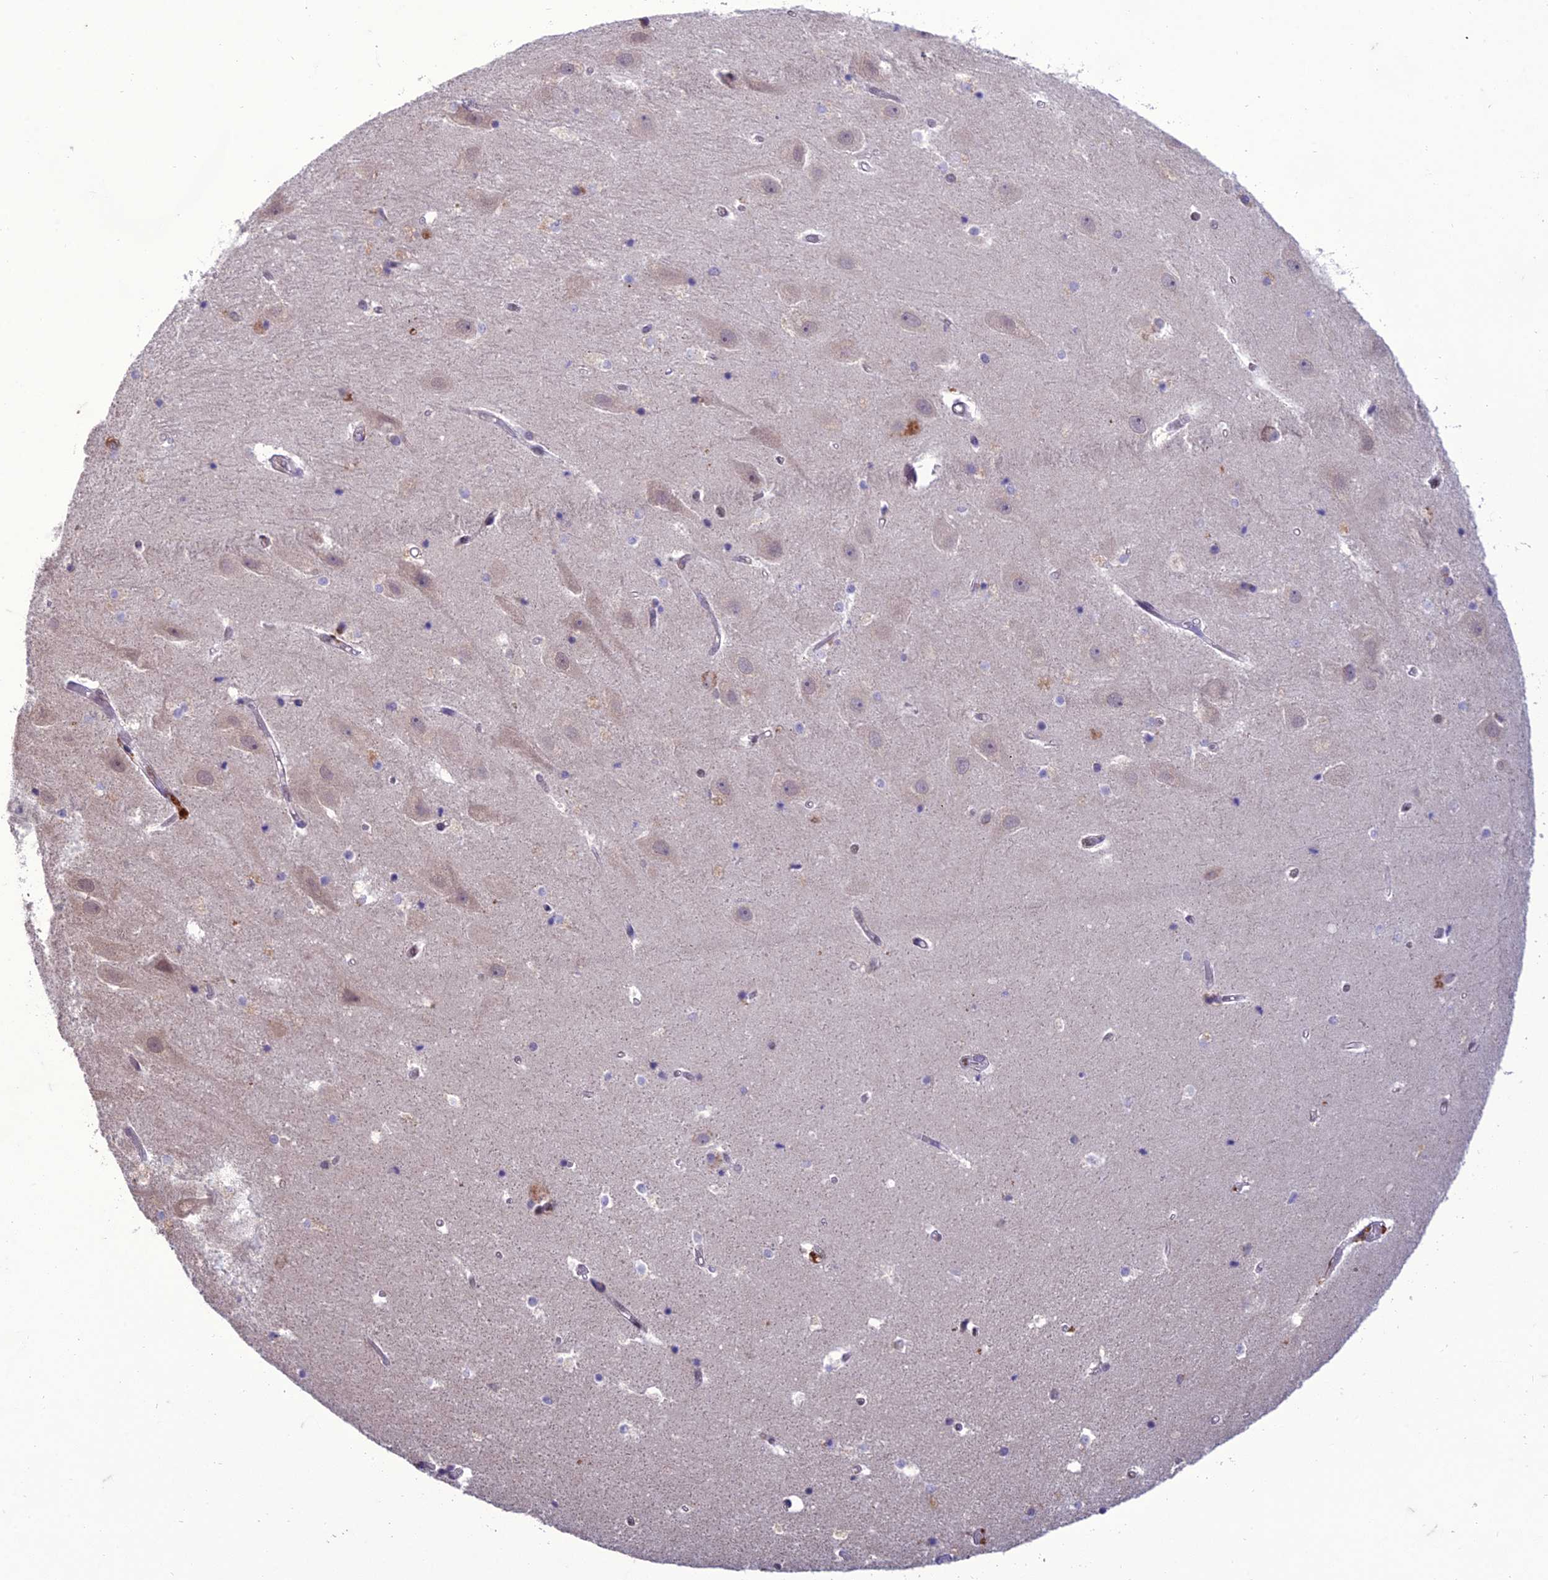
{"staining": {"intensity": "negative", "quantity": "none", "location": "none"}, "tissue": "hippocampus", "cell_type": "Glial cells", "image_type": "normal", "snomed": [{"axis": "morphology", "description": "Normal tissue, NOS"}, {"axis": "topography", "description": "Hippocampus"}], "caption": "Hippocampus was stained to show a protein in brown. There is no significant staining in glial cells. (IHC, brightfield microscopy, high magnification).", "gene": "RANBP3", "patient": {"sex": "female", "age": 52}}